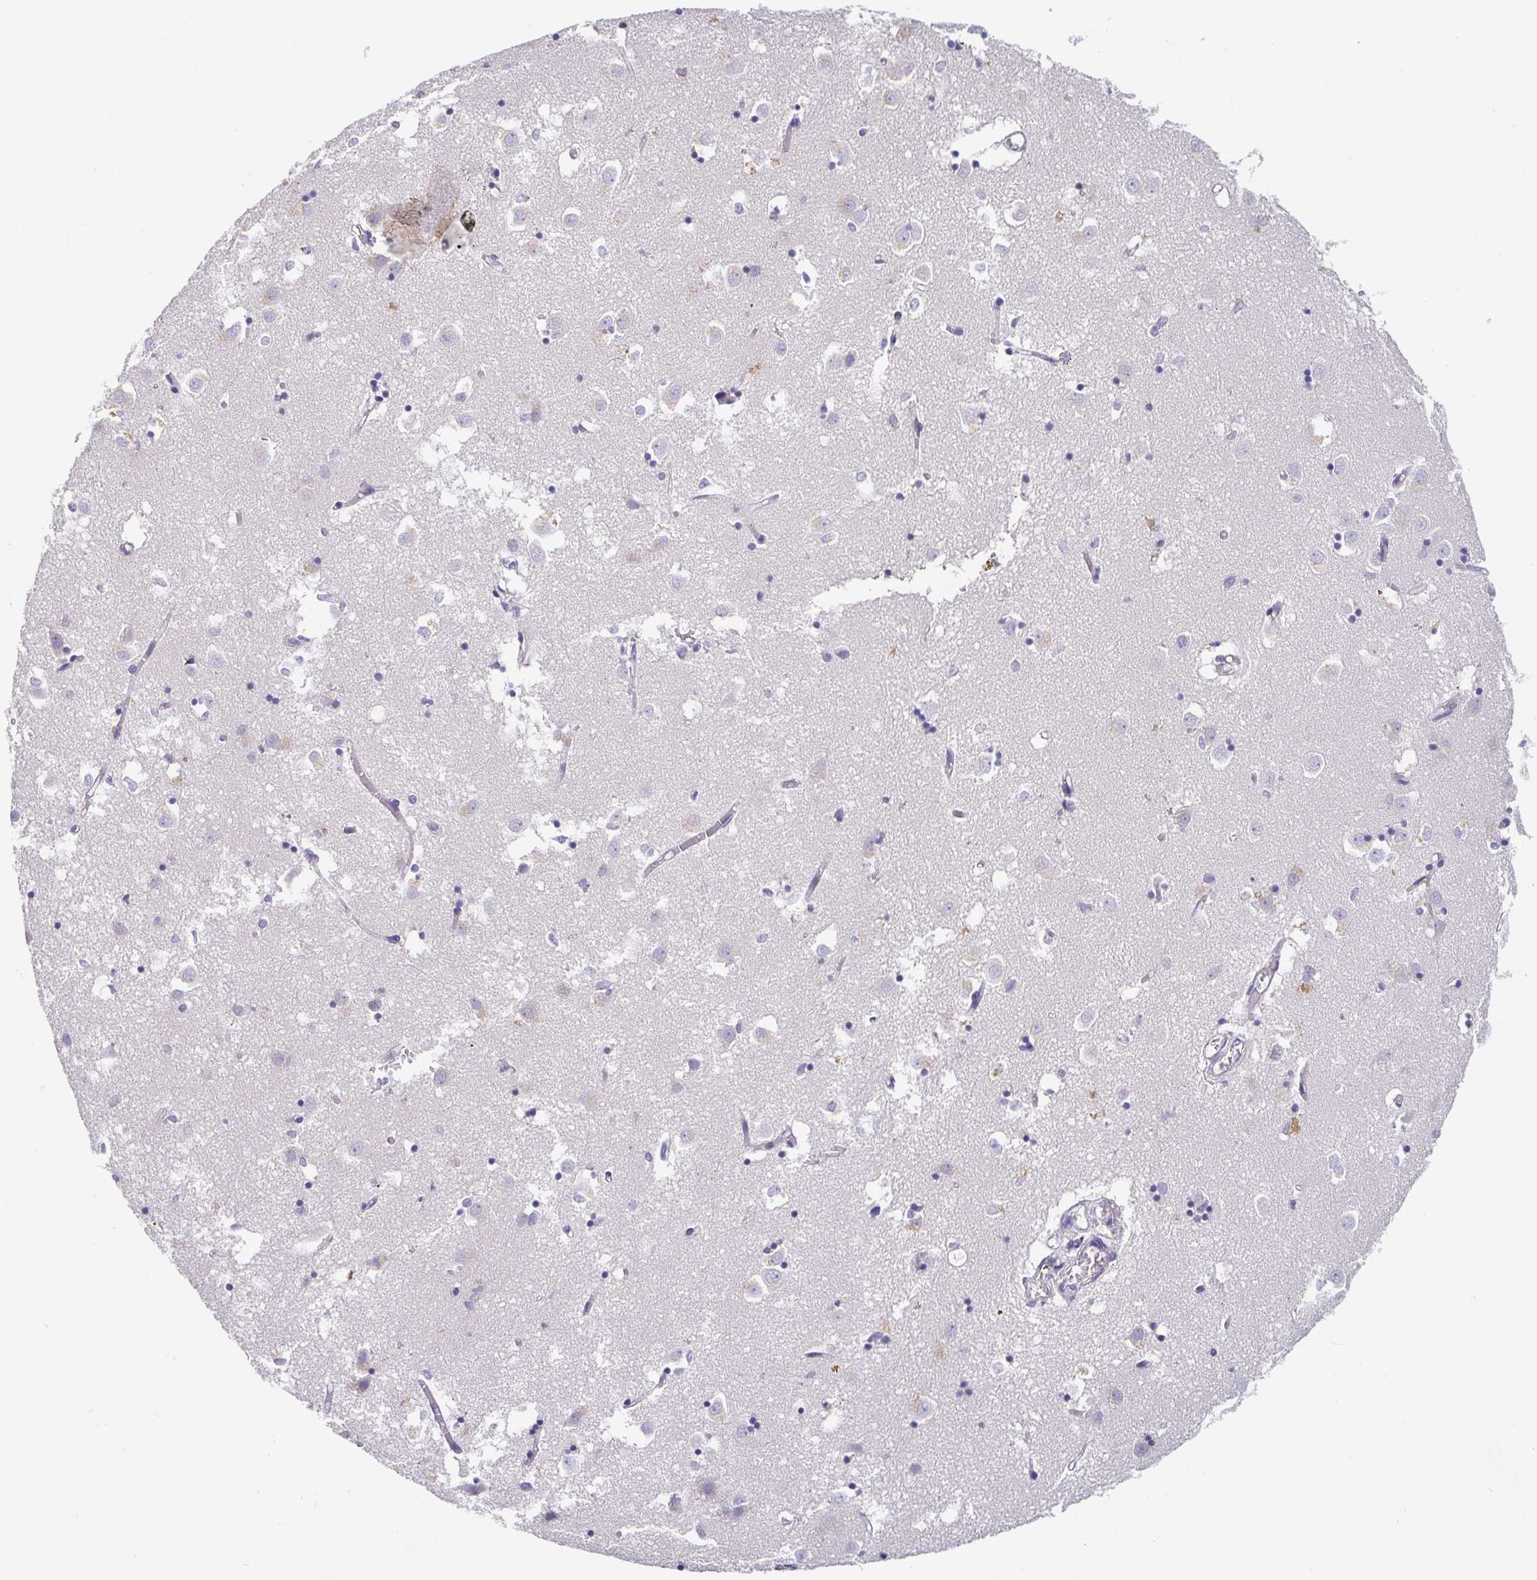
{"staining": {"intensity": "negative", "quantity": "none", "location": "none"}, "tissue": "caudate", "cell_type": "Glial cells", "image_type": "normal", "snomed": [{"axis": "morphology", "description": "Normal tissue, NOS"}, {"axis": "topography", "description": "Lateral ventricle wall"}], "caption": "This is an immunohistochemistry (IHC) histopathology image of normal human caudate. There is no positivity in glial cells.", "gene": "PIWIL3", "patient": {"sex": "male", "age": 70}}